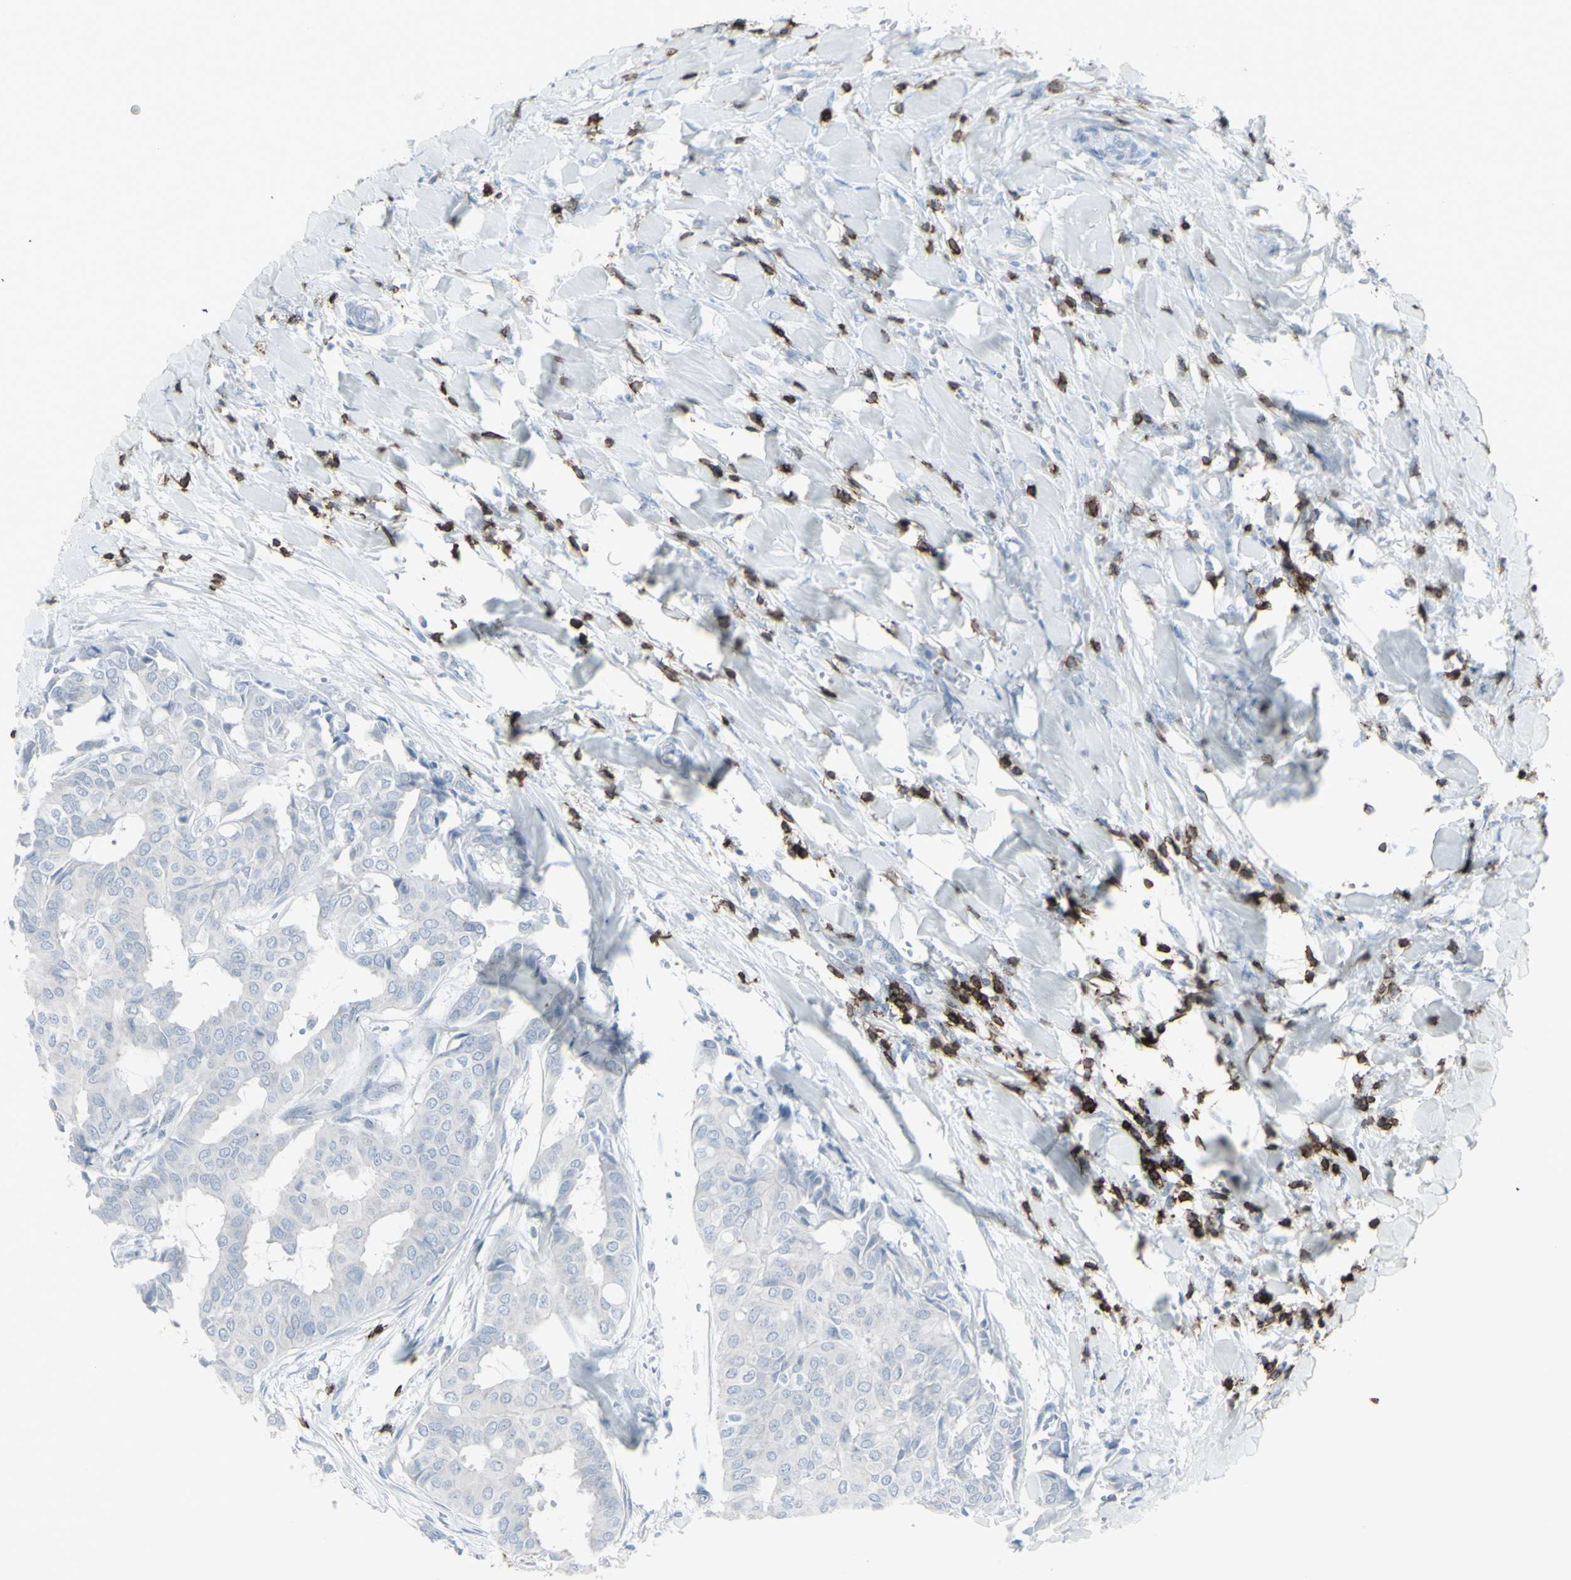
{"staining": {"intensity": "negative", "quantity": "none", "location": "none"}, "tissue": "head and neck cancer", "cell_type": "Tumor cells", "image_type": "cancer", "snomed": [{"axis": "morphology", "description": "Adenocarcinoma, NOS"}, {"axis": "topography", "description": "Salivary gland"}, {"axis": "topography", "description": "Head-Neck"}], "caption": "Immunohistochemistry of human adenocarcinoma (head and neck) exhibits no staining in tumor cells. (Stains: DAB (3,3'-diaminobenzidine) IHC with hematoxylin counter stain, Microscopy: brightfield microscopy at high magnification).", "gene": "CD247", "patient": {"sex": "female", "age": 59}}